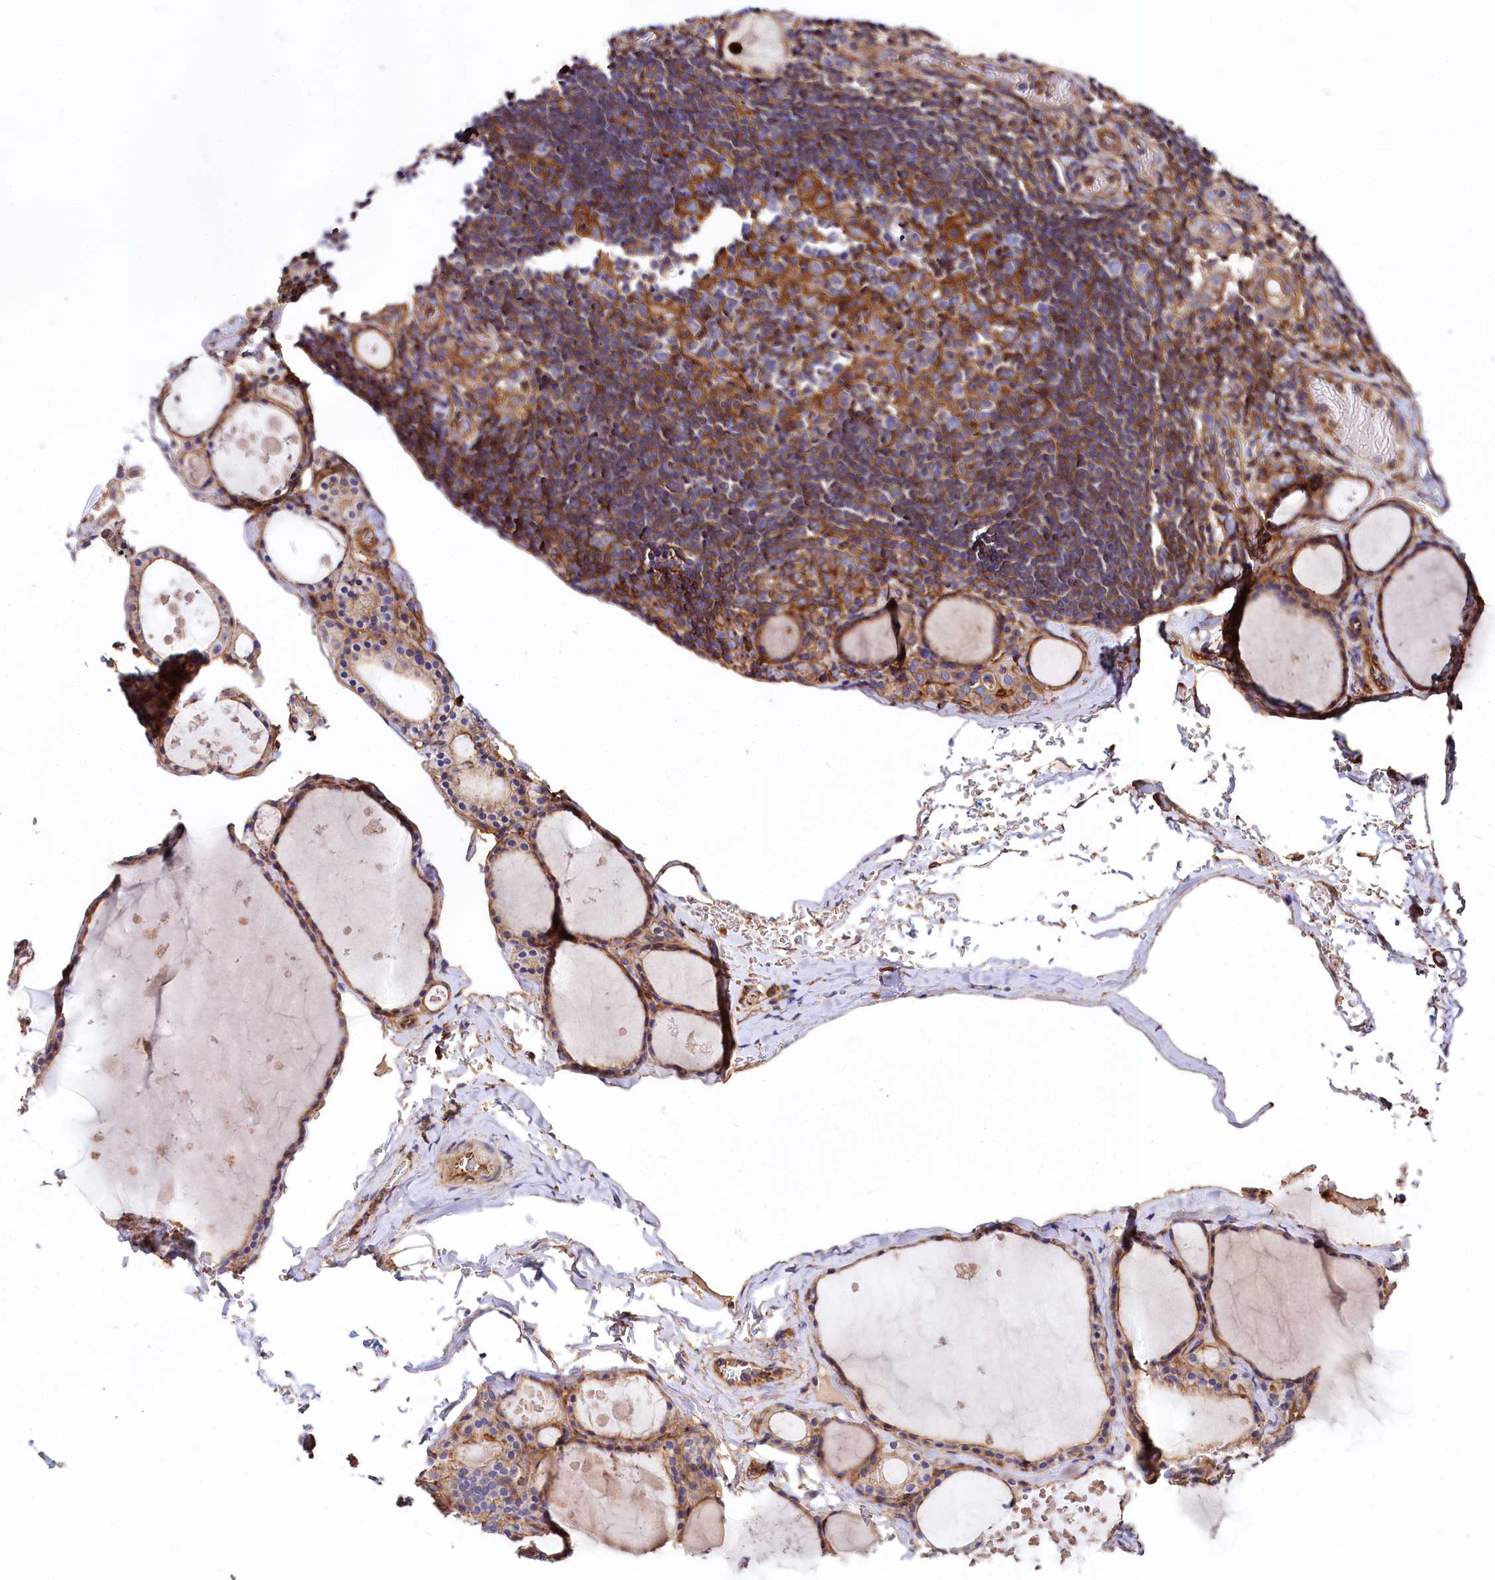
{"staining": {"intensity": "moderate", "quantity": "<25%", "location": "cytoplasmic/membranous"}, "tissue": "thyroid gland", "cell_type": "Glandular cells", "image_type": "normal", "snomed": [{"axis": "morphology", "description": "Normal tissue, NOS"}, {"axis": "topography", "description": "Thyroid gland"}], "caption": "This photomicrograph shows IHC staining of unremarkable human thyroid gland, with low moderate cytoplasmic/membranous staining in approximately <25% of glandular cells.", "gene": "ANO6", "patient": {"sex": "male", "age": 56}}